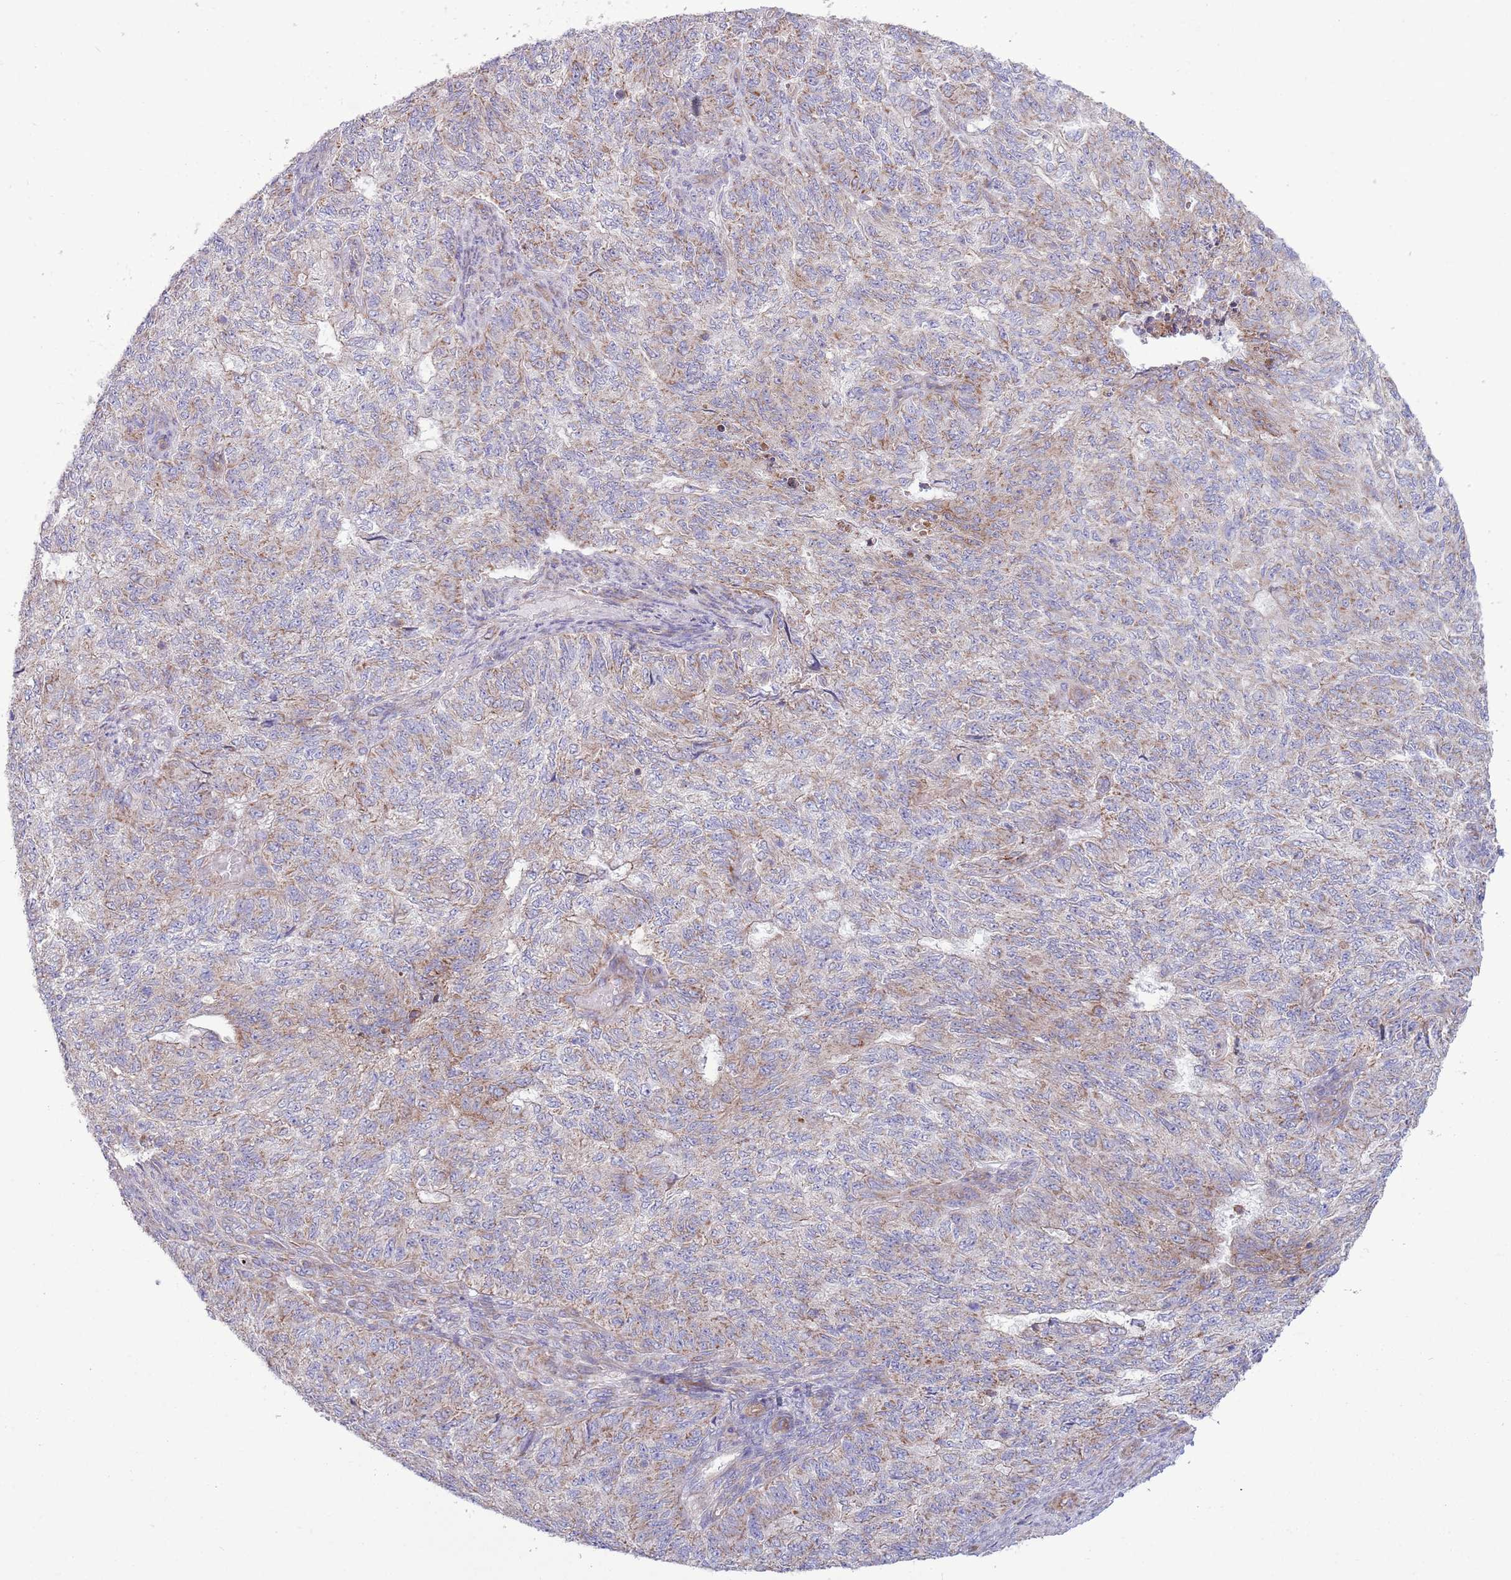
{"staining": {"intensity": "weak", "quantity": "25%-75%", "location": "cytoplasmic/membranous"}, "tissue": "endometrial cancer", "cell_type": "Tumor cells", "image_type": "cancer", "snomed": [{"axis": "morphology", "description": "Adenocarcinoma, NOS"}, {"axis": "topography", "description": "Endometrium"}], "caption": "About 25%-75% of tumor cells in human endometrial cancer (adenocarcinoma) display weak cytoplasmic/membranous protein expression as visualized by brown immunohistochemical staining.", "gene": "TOMM5", "patient": {"sex": "female", "age": 32}}